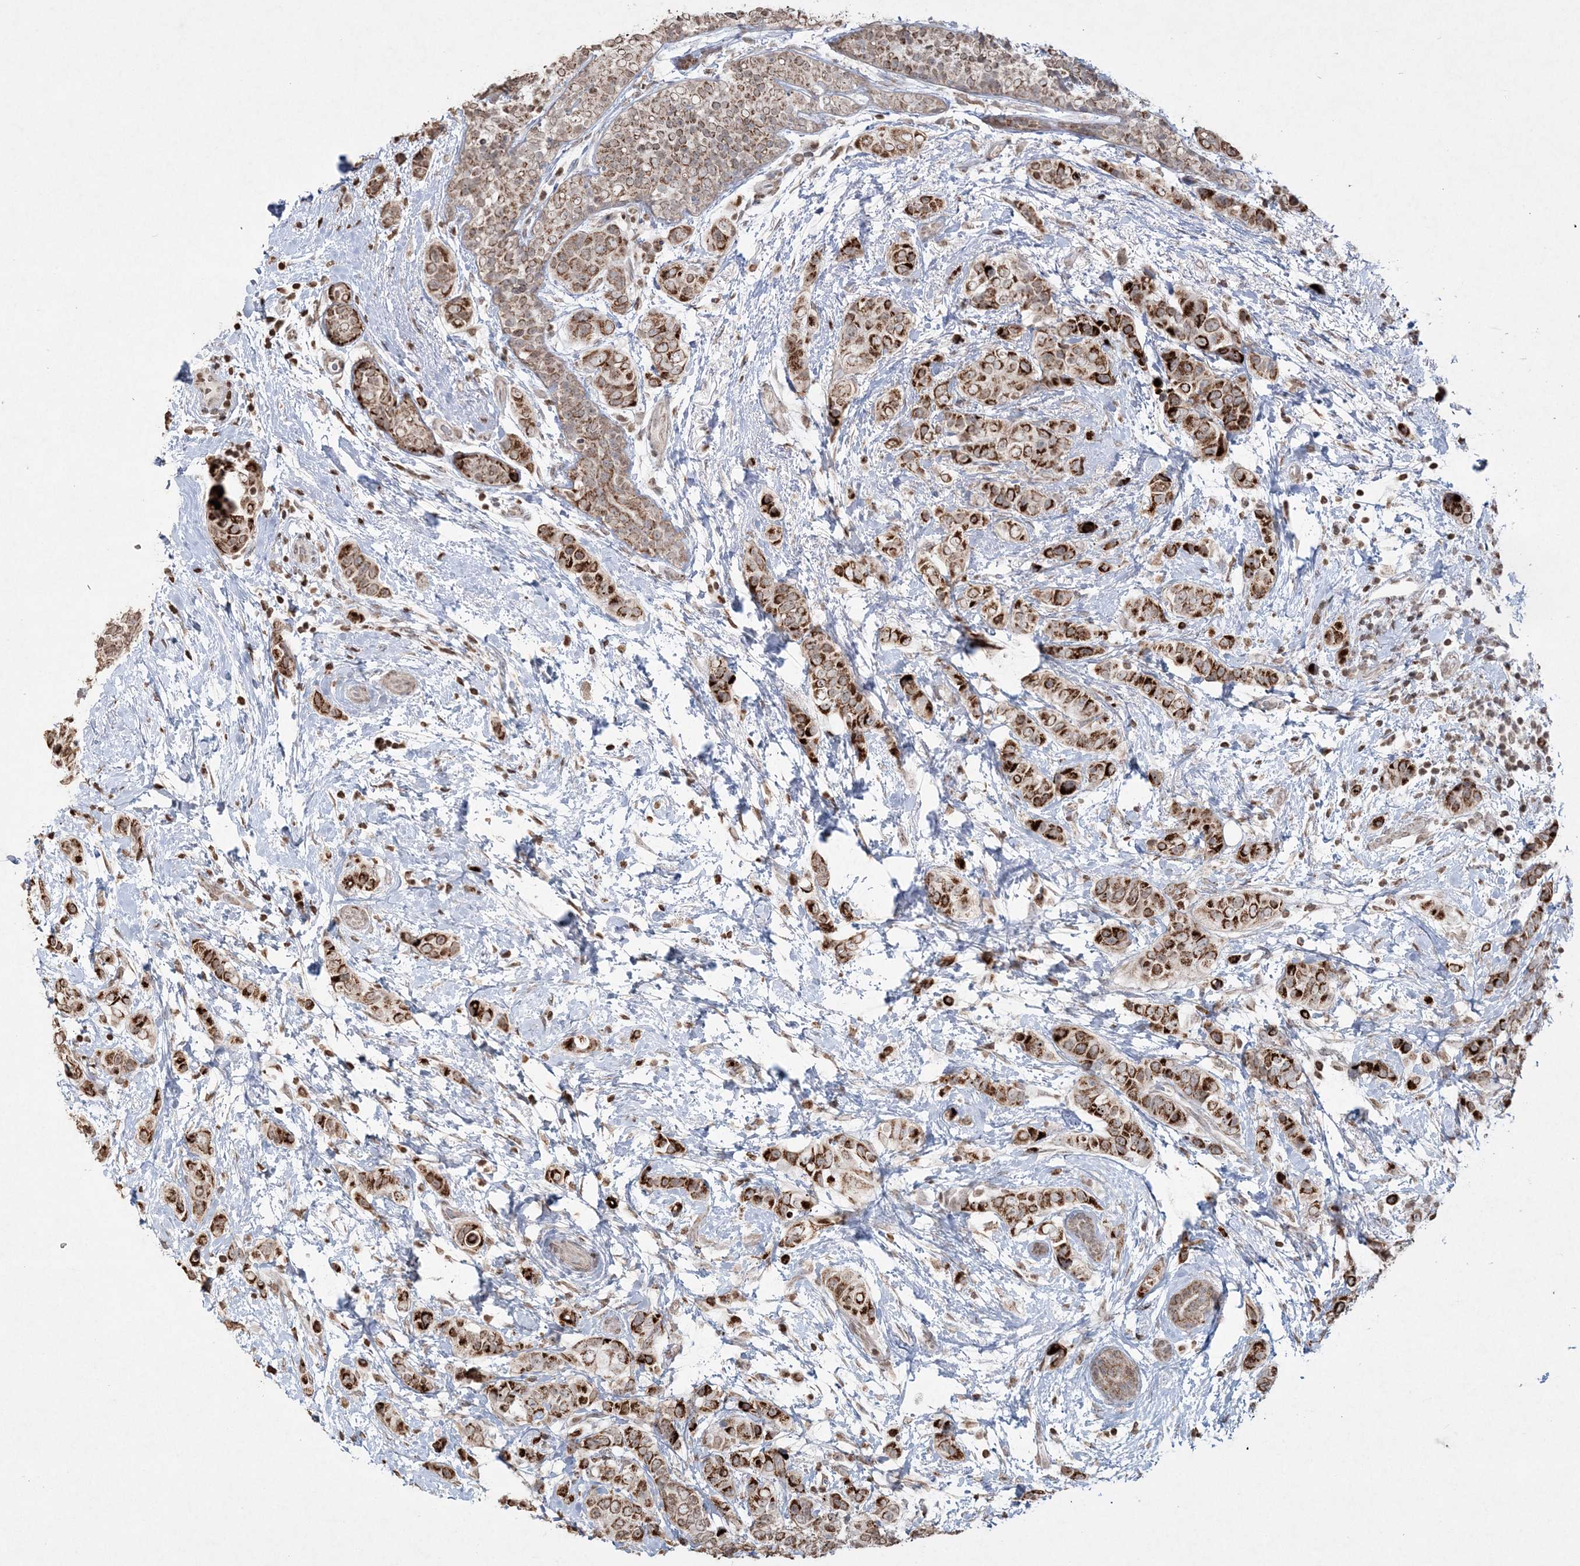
{"staining": {"intensity": "strong", "quantity": "25%-75%", "location": "cytoplasmic/membranous"}, "tissue": "breast cancer", "cell_type": "Tumor cells", "image_type": "cancer", "snomed": [{"axis": "morphology", "description": "Lobular carcinoma"}, {"axis": "topography", "description": "Breast"}], "caption": "Protein expression analysis of breast lobular carcinoma shows strong cytoplasmic/membranous expression in about 25%-75% of tumor cells.", "gene": "TTC7A", "patient": {"sex": "female", "age": 51}}